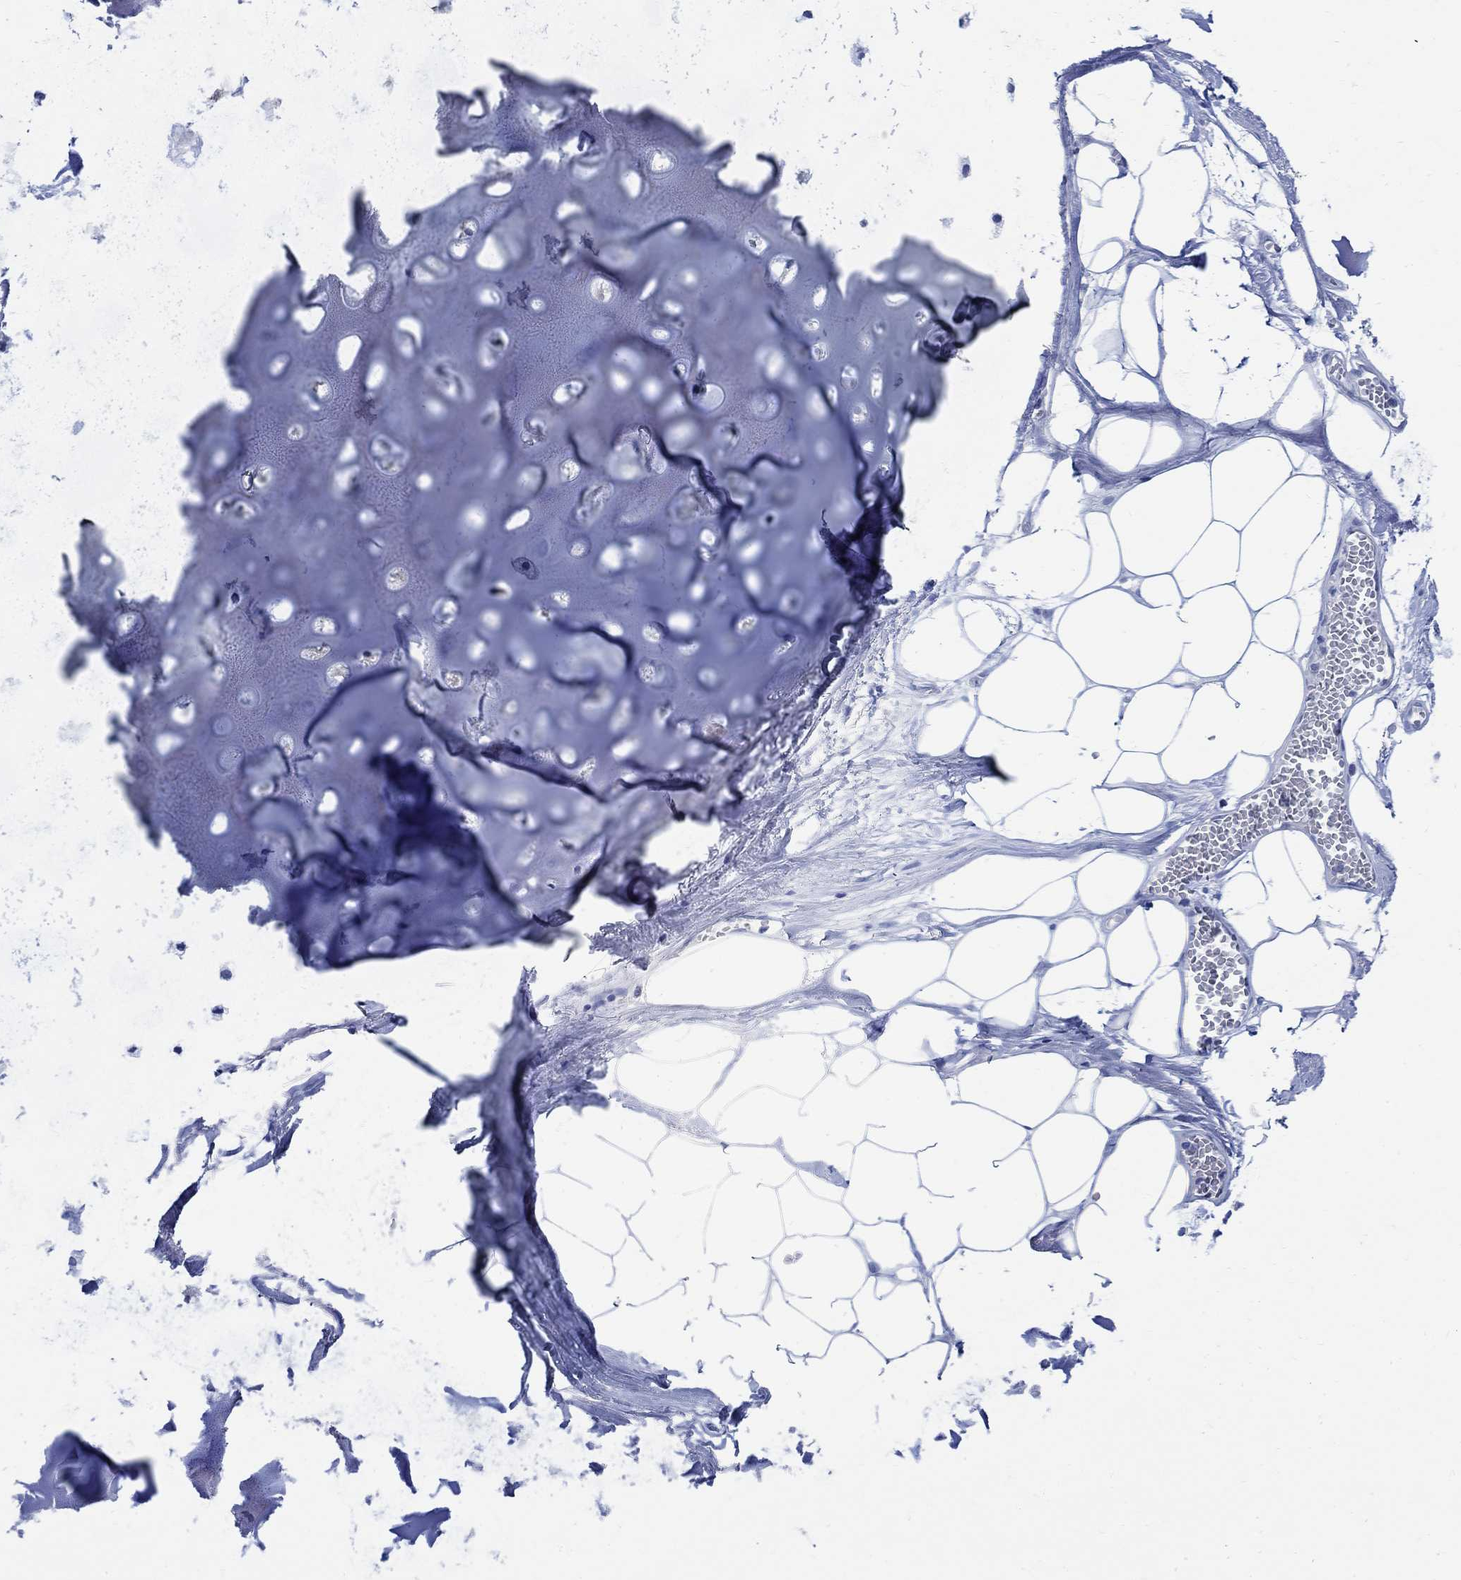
{"staining": {"intensity": "negative", "quantity": "none", "location": "none"}, "tissue": "adipose tissue", "cell_type": "Adipocytes", "image_type": "normal", "snomed": [{"axis": "morphology", "description": "Normal tissue, NOS"}, {"axis": "morphology", "description": "Squamous cell carcinoma, NOS"}, {"axis": "topography", "description": "Cartilage tissue"}, {"axis": "topography", "description": "Lung"}], "caption": "A histopathology image of human adipose tissue is negative for staining in adipocytes. (Stains: DAB immunohistochemistry with hematoxylin counter stain, Microscopy: brightfield microscopy at high magnification).", "gene": "CAMK2N1", "patient": {"sex": "male", "age": 66}}